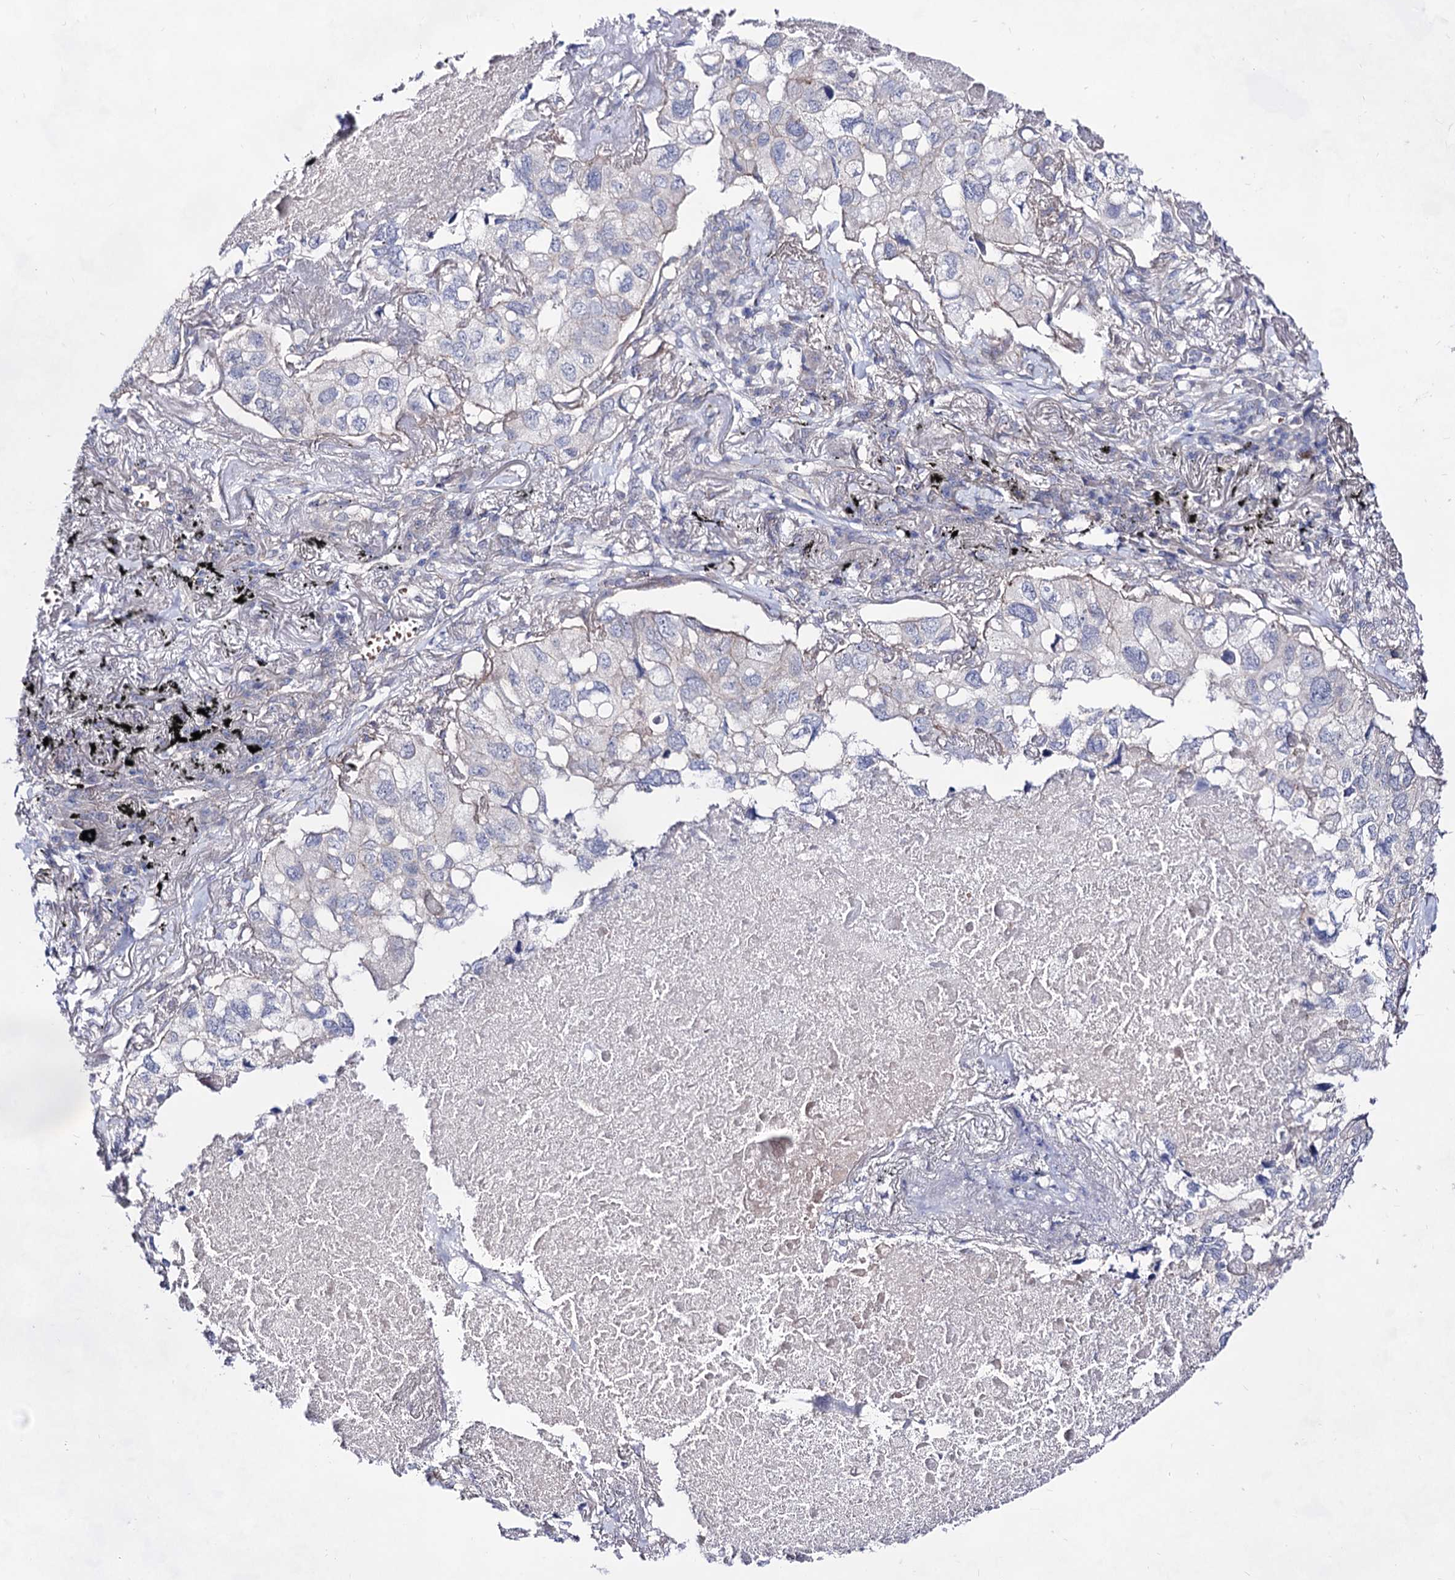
{"staining": {"intensity": "negative", "quantity": "none", "location": "none"}, "tissue": "lung cancer", "cell_type": "Tumor cells", "image_type": "cancer", "snomed": [{"axis": "morphology", "description": "Adenocarcinoma, NOS"}, {"axis": "topography", "description": "Lung"}], "caption": "IHC histopathology image of human adenocarcinoma (lung) stained for a protein (brown), which shows no expression in tumor cells.", "gene": "PLIN1", "patient": {"sex": "male", "age": 65}}